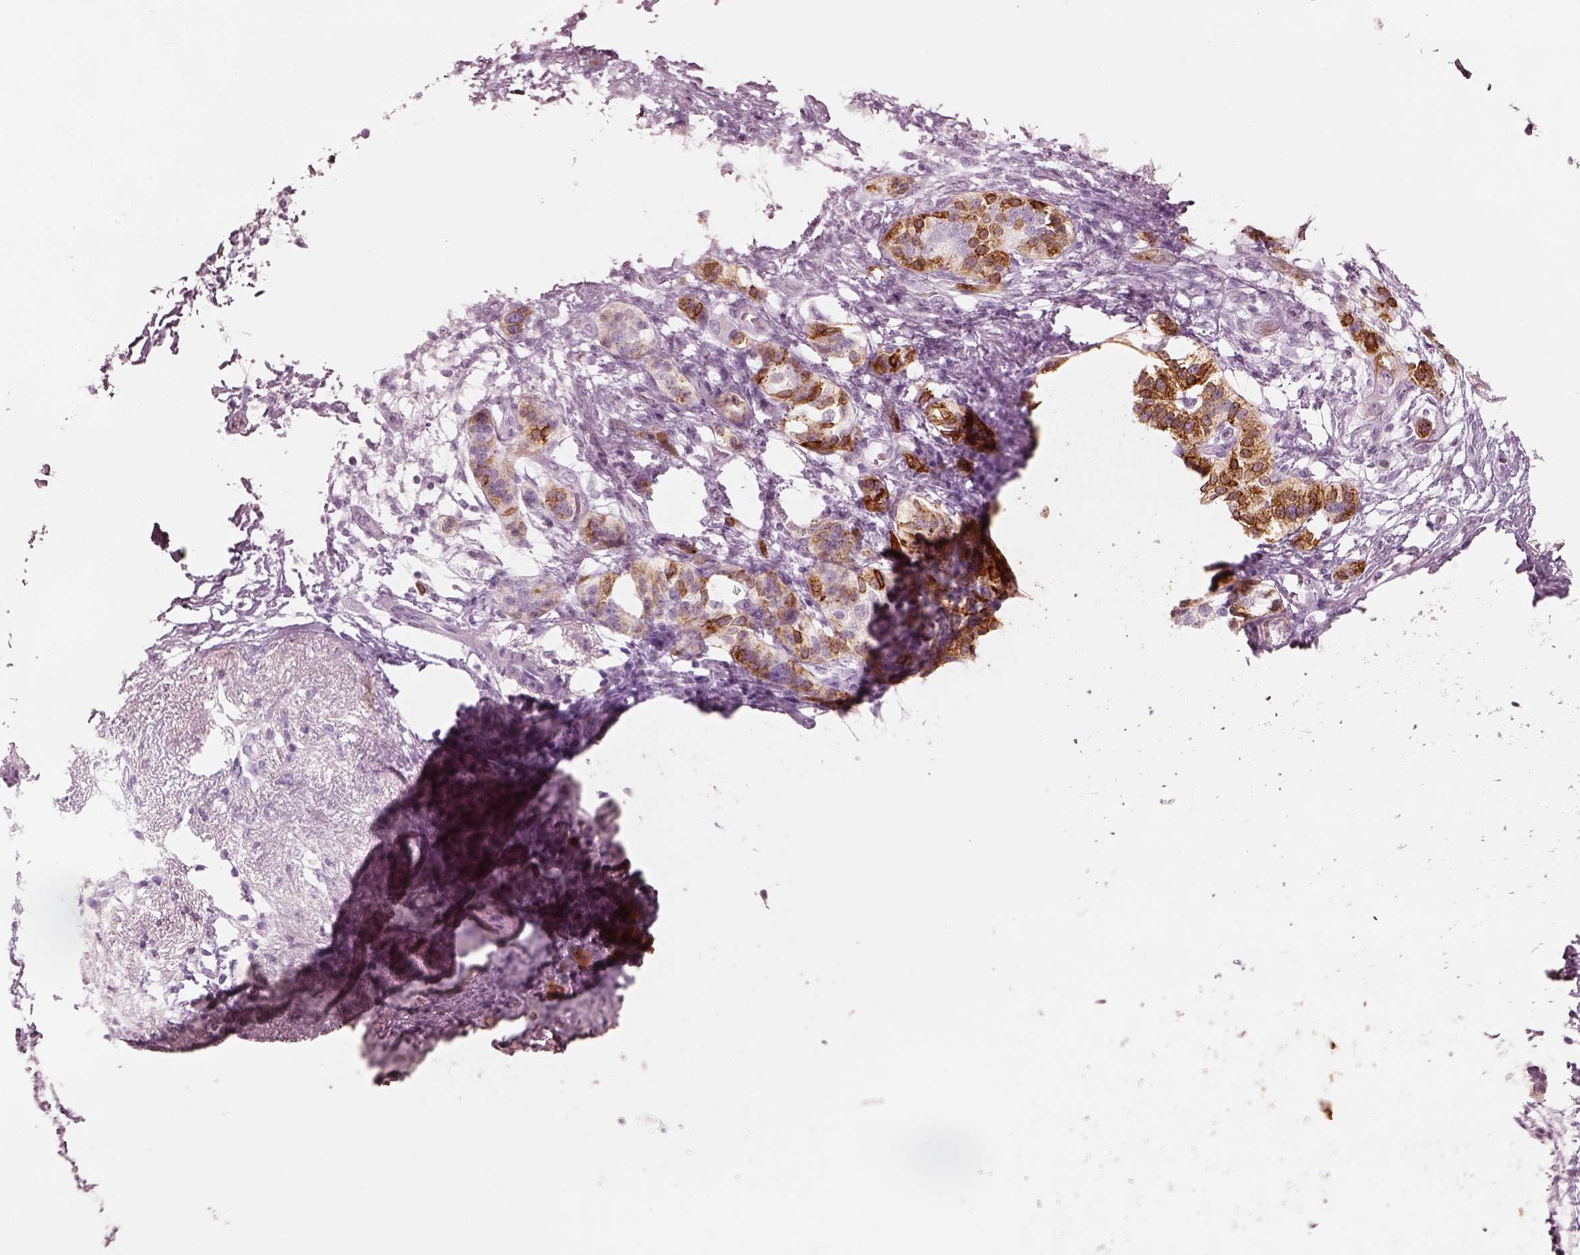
{"staining": {"intensity": "strong", "quantity": "25%-75%", "location": "cytoplasmic/membranous"}, "tissue": "pancreatic cancer", "cell_type": "Tumor cells", "image_type": "cancer", "snomed": [{"axis": "morphology", "description": "Adenocarcinoma, NOS"}, {"axis": "topography", "description": "Pancreas"}], "caption": "Tumor cells exhibit strong cytoplasmic/membranous staining in about 25%-75% of cells in pancreatic cancer. Nuclei are stained in blue.", "gene": "PON3", "patient": {"sex": "female", "age": 72}}